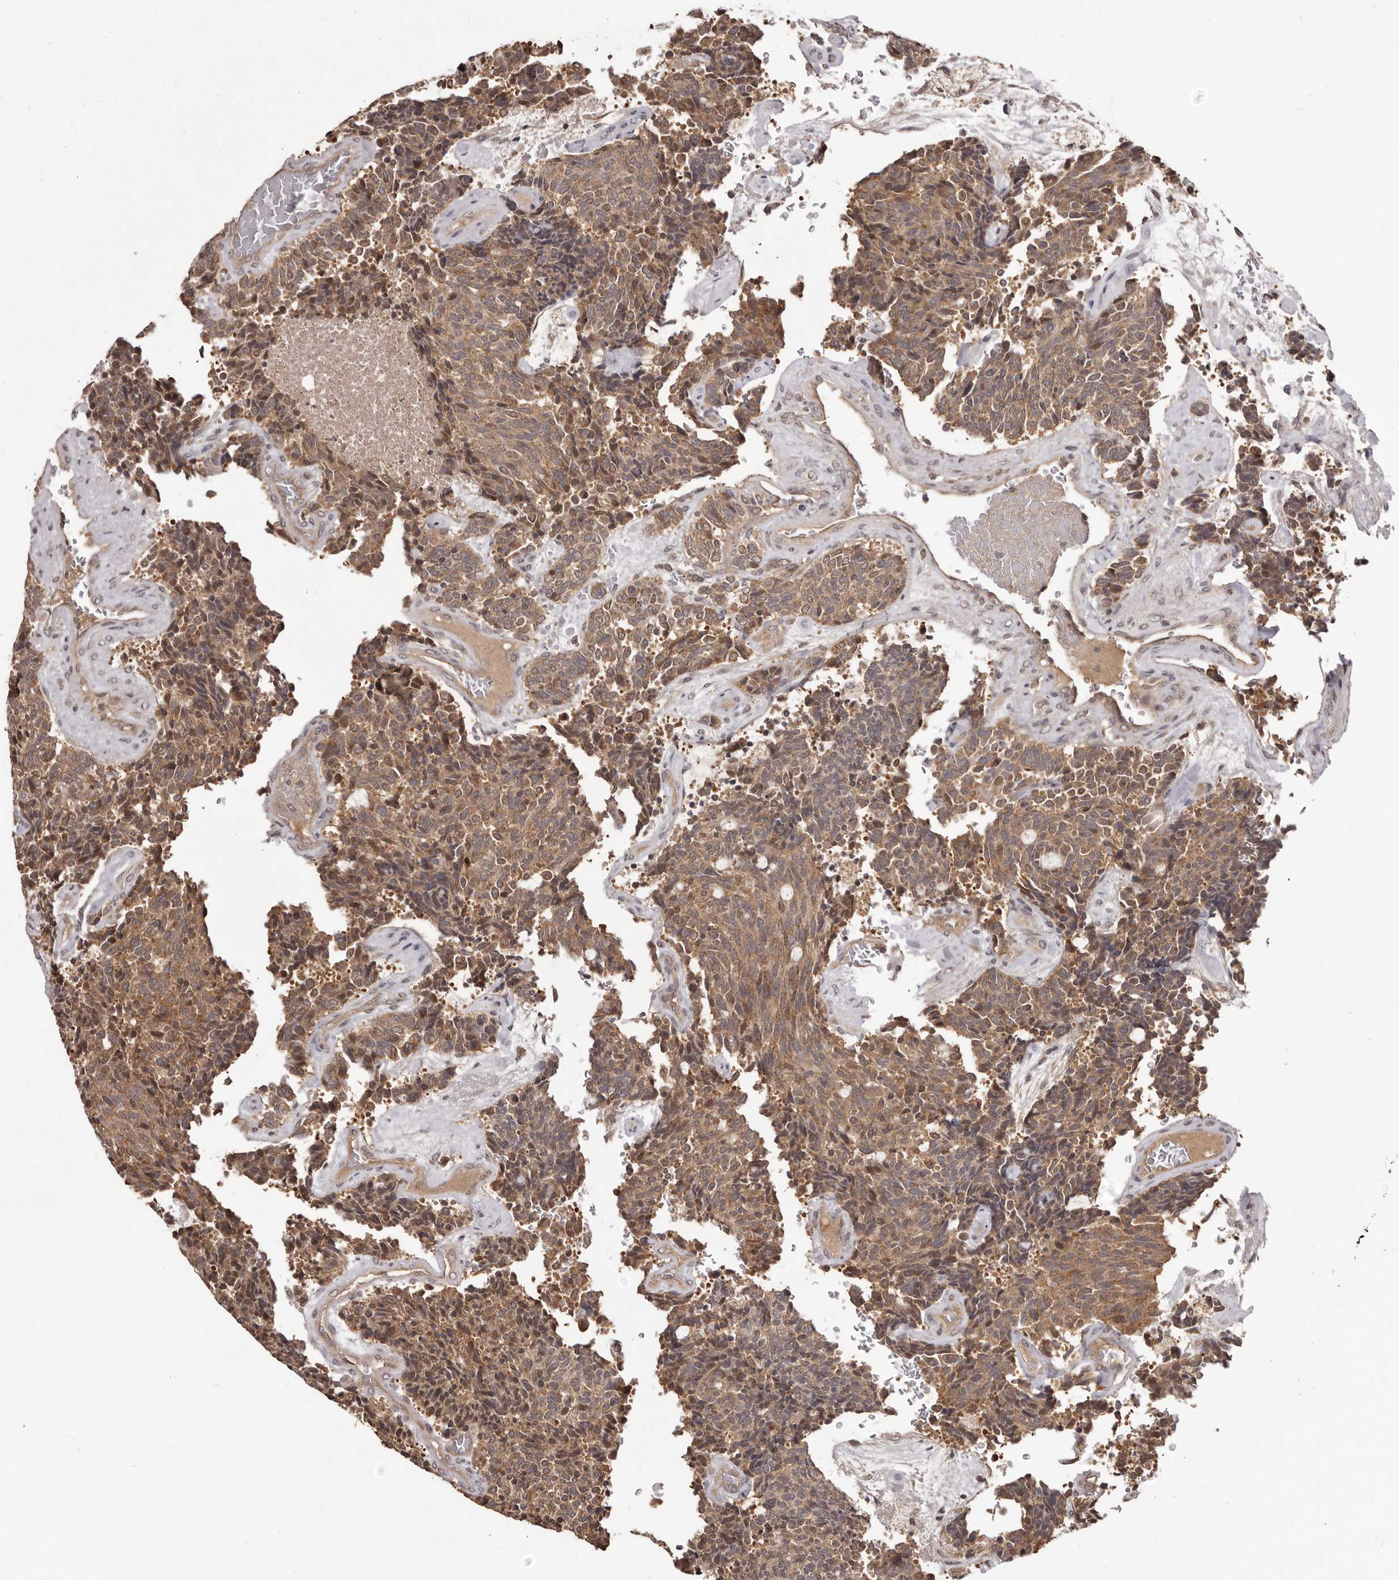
{"staining": {"intensity": "moderate", "quantity": ">75%", "location": "cytoplasmic/membranous"}, "tissue": "carcinoid", "cell_type": "Tumor cells", "image_type": "cancer", "snomed": [{"axis": "morphology", "description": "Carcinoid, malignant, NOS"}, {"axis": "topography", "description": "Pancreas"}], "caption": "Malignant carcinoid was stained to show a protein in brown. There is medium levels of moderate cytoplasmic/membranous expression in about >75% of tumor cells.", "gene": "MTO1", "patient": {"sex": "female", "age": 54}}